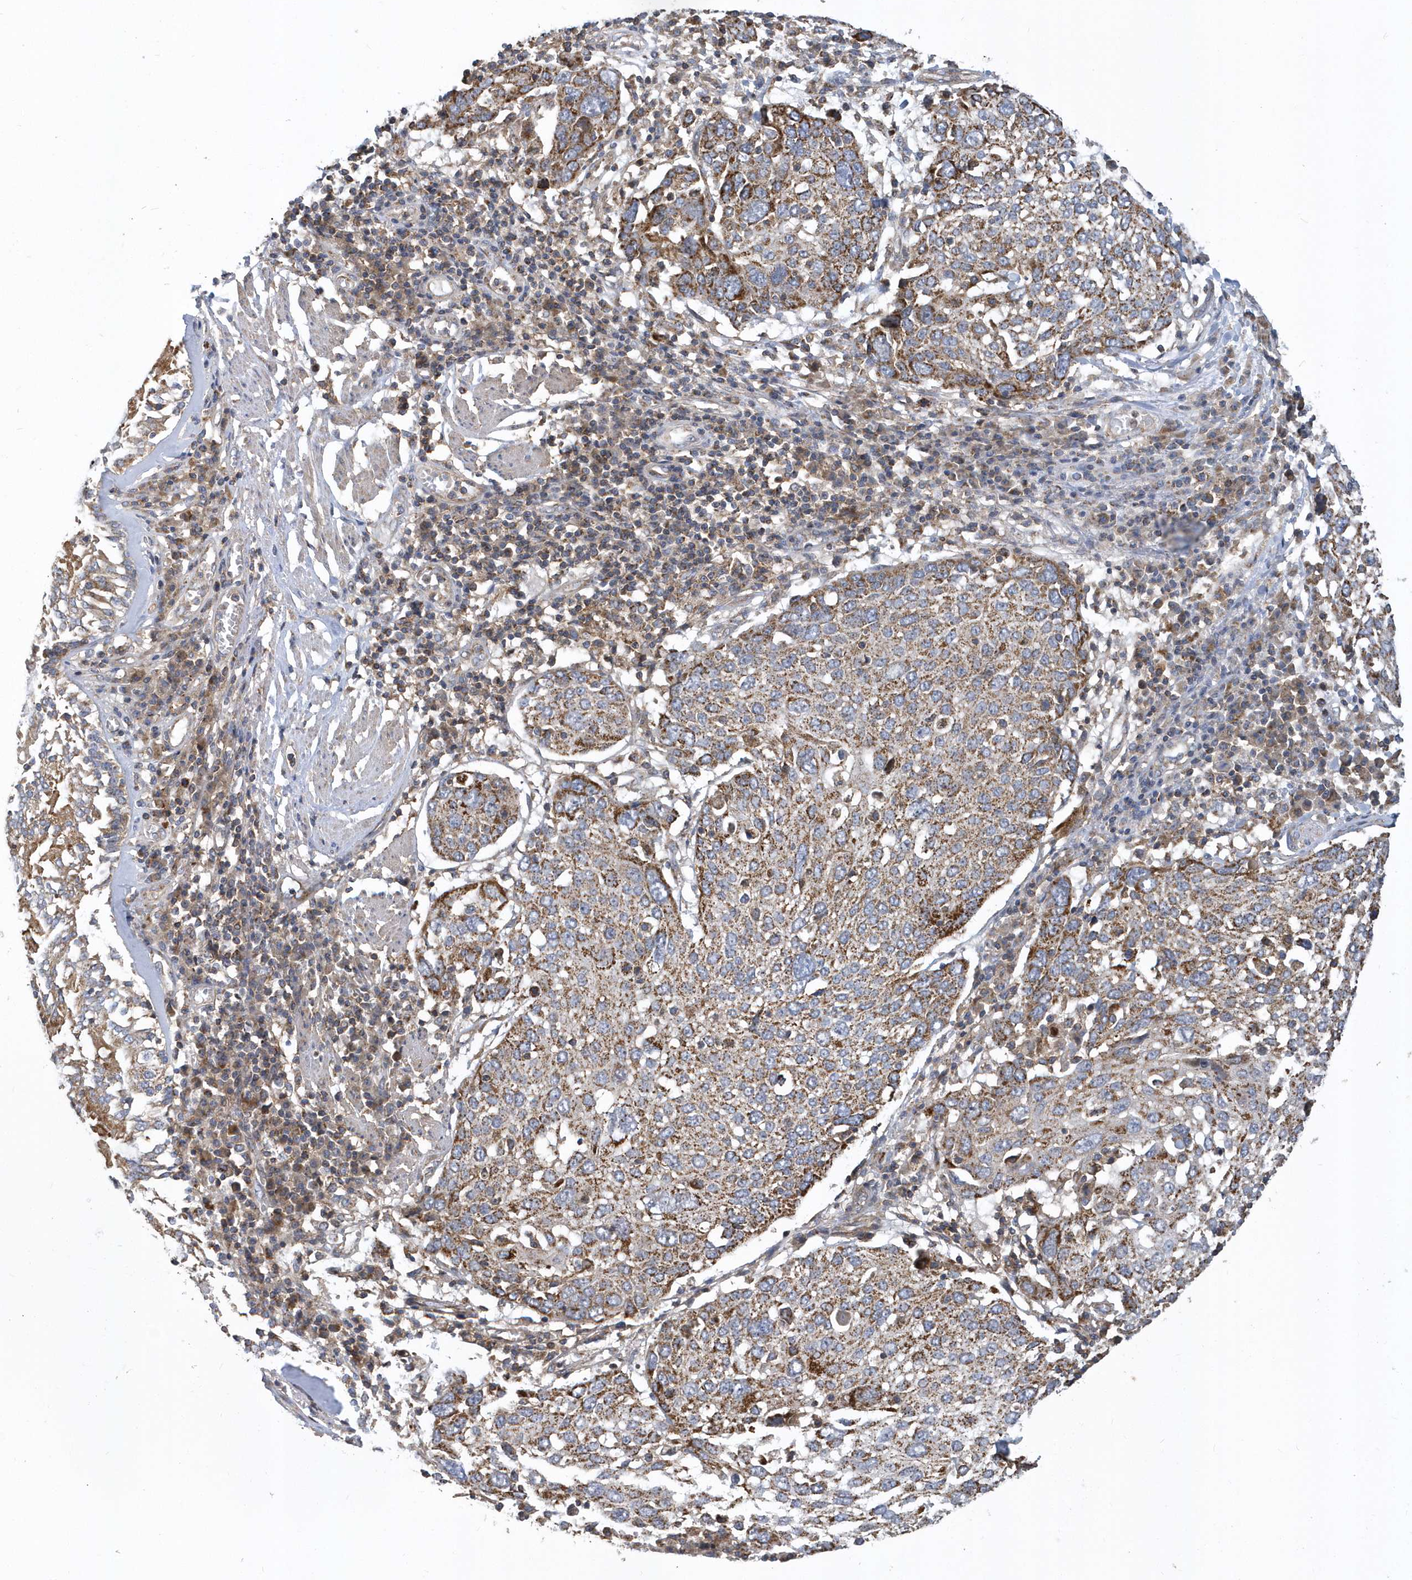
{"staining": {"intensity": "moderate", "quantity": ">75%", "location": "cytoplasmic/membranous"}, "tissue": "lung cancer", "cell_type": "Tumor cells", "image_type": "cancer", "snomed": [{"axis": "morphology", "description": "Squamous cell carcinoma, NOS"}, {"axis": "topography", "description": "Lung"}], "caption": "Immunohistochemical staining of squamous cell carcinoma (lung) exhibits medium levels of moderate cytoplasmic/membranous staining in about >75% of tumor cells.", "gene": "TRAIP", "patient": {"sex": "male", "age": 65}}